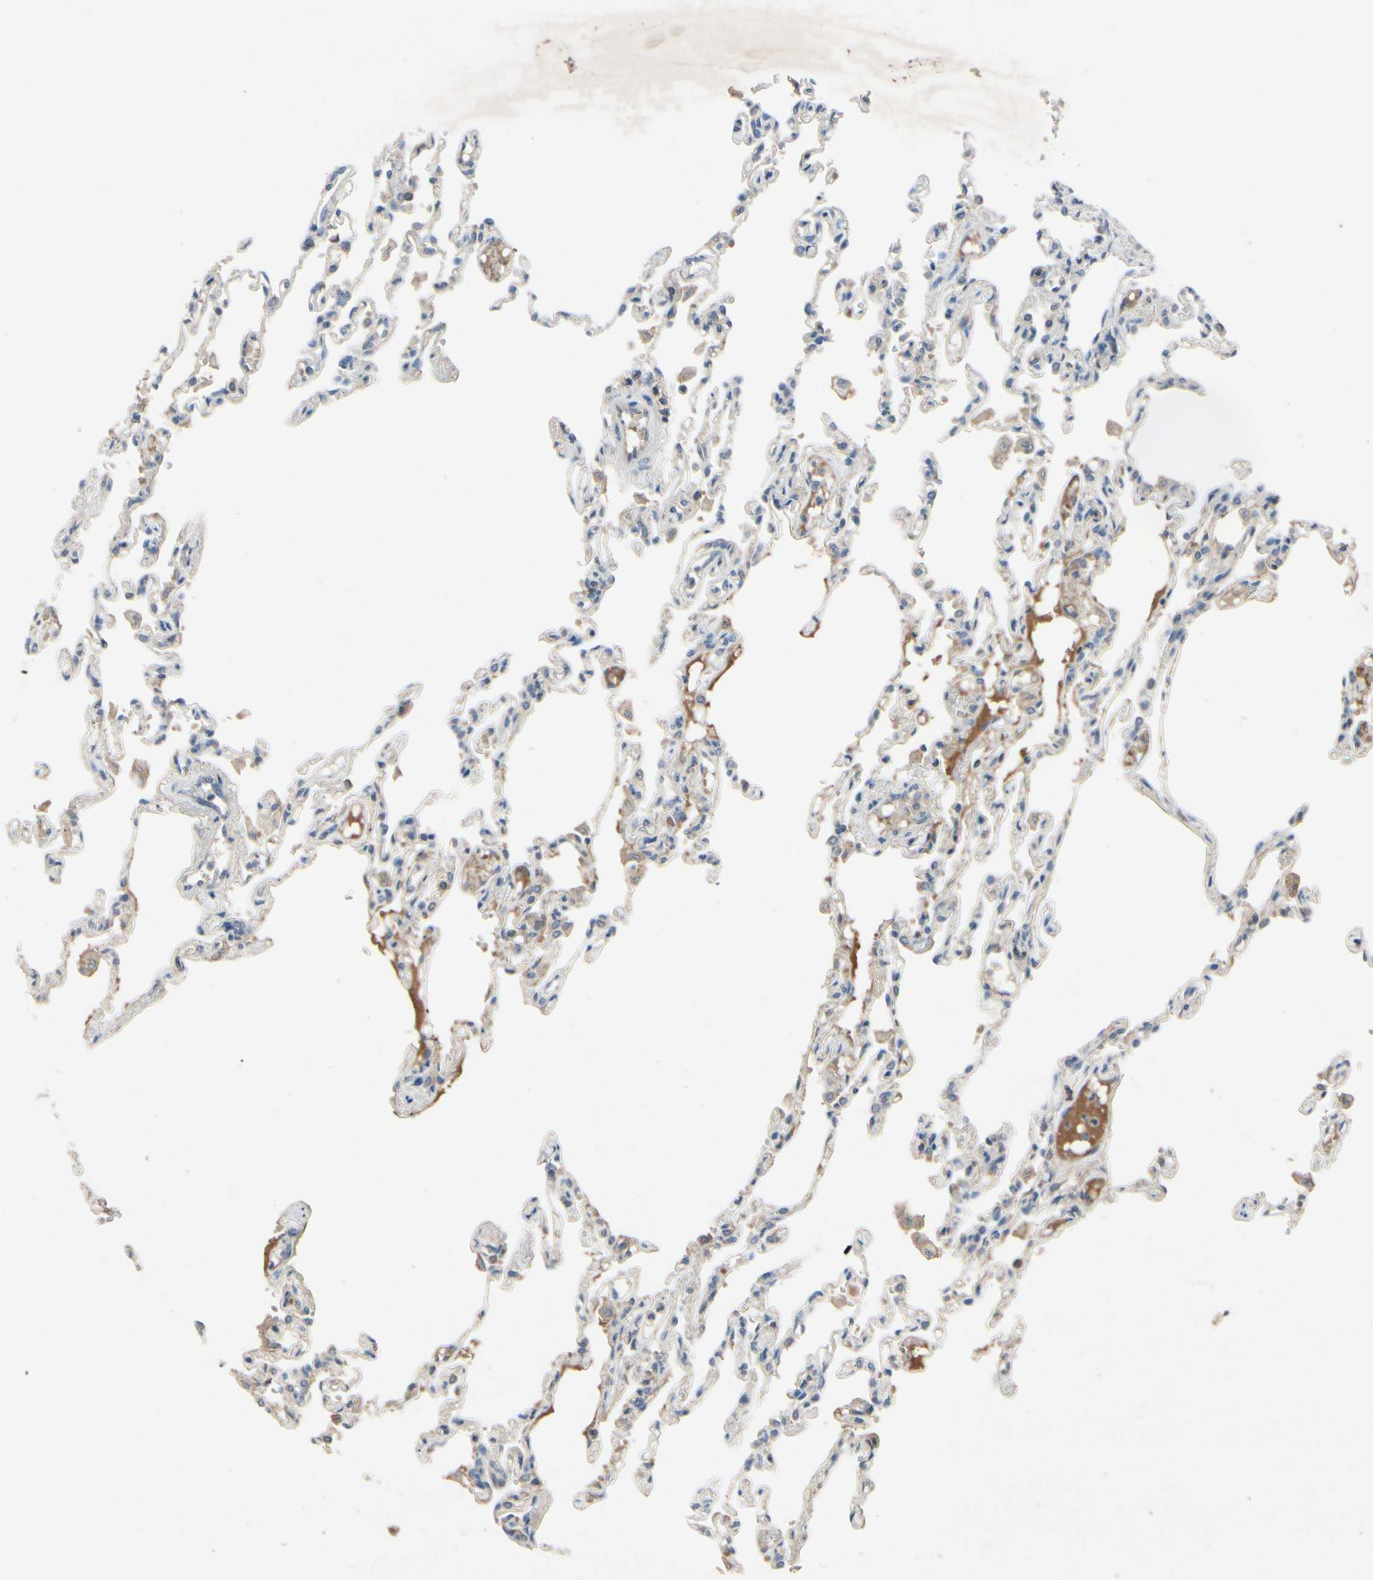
{"staining": {"intensity": "weak", "quantity": "25%-75%", "location": "cytoplasmic/membranous"}, "tissue": "lung", "cell_type": "Alveolar cells", "image_type": "normal", "snomed": [{"axis": "morphology", "description": "Normal tissue, NOS"}, {"axis": "topography", "description": "Lung"}], "caption": "Immunohistochemical staining of benign lung shows low levels of weak cytoplasmic/membranous positivity in about 25%-75% of alveolar cells.", "gene": "IL1RL1", "patient": {"sex": "male", "age": 21}}